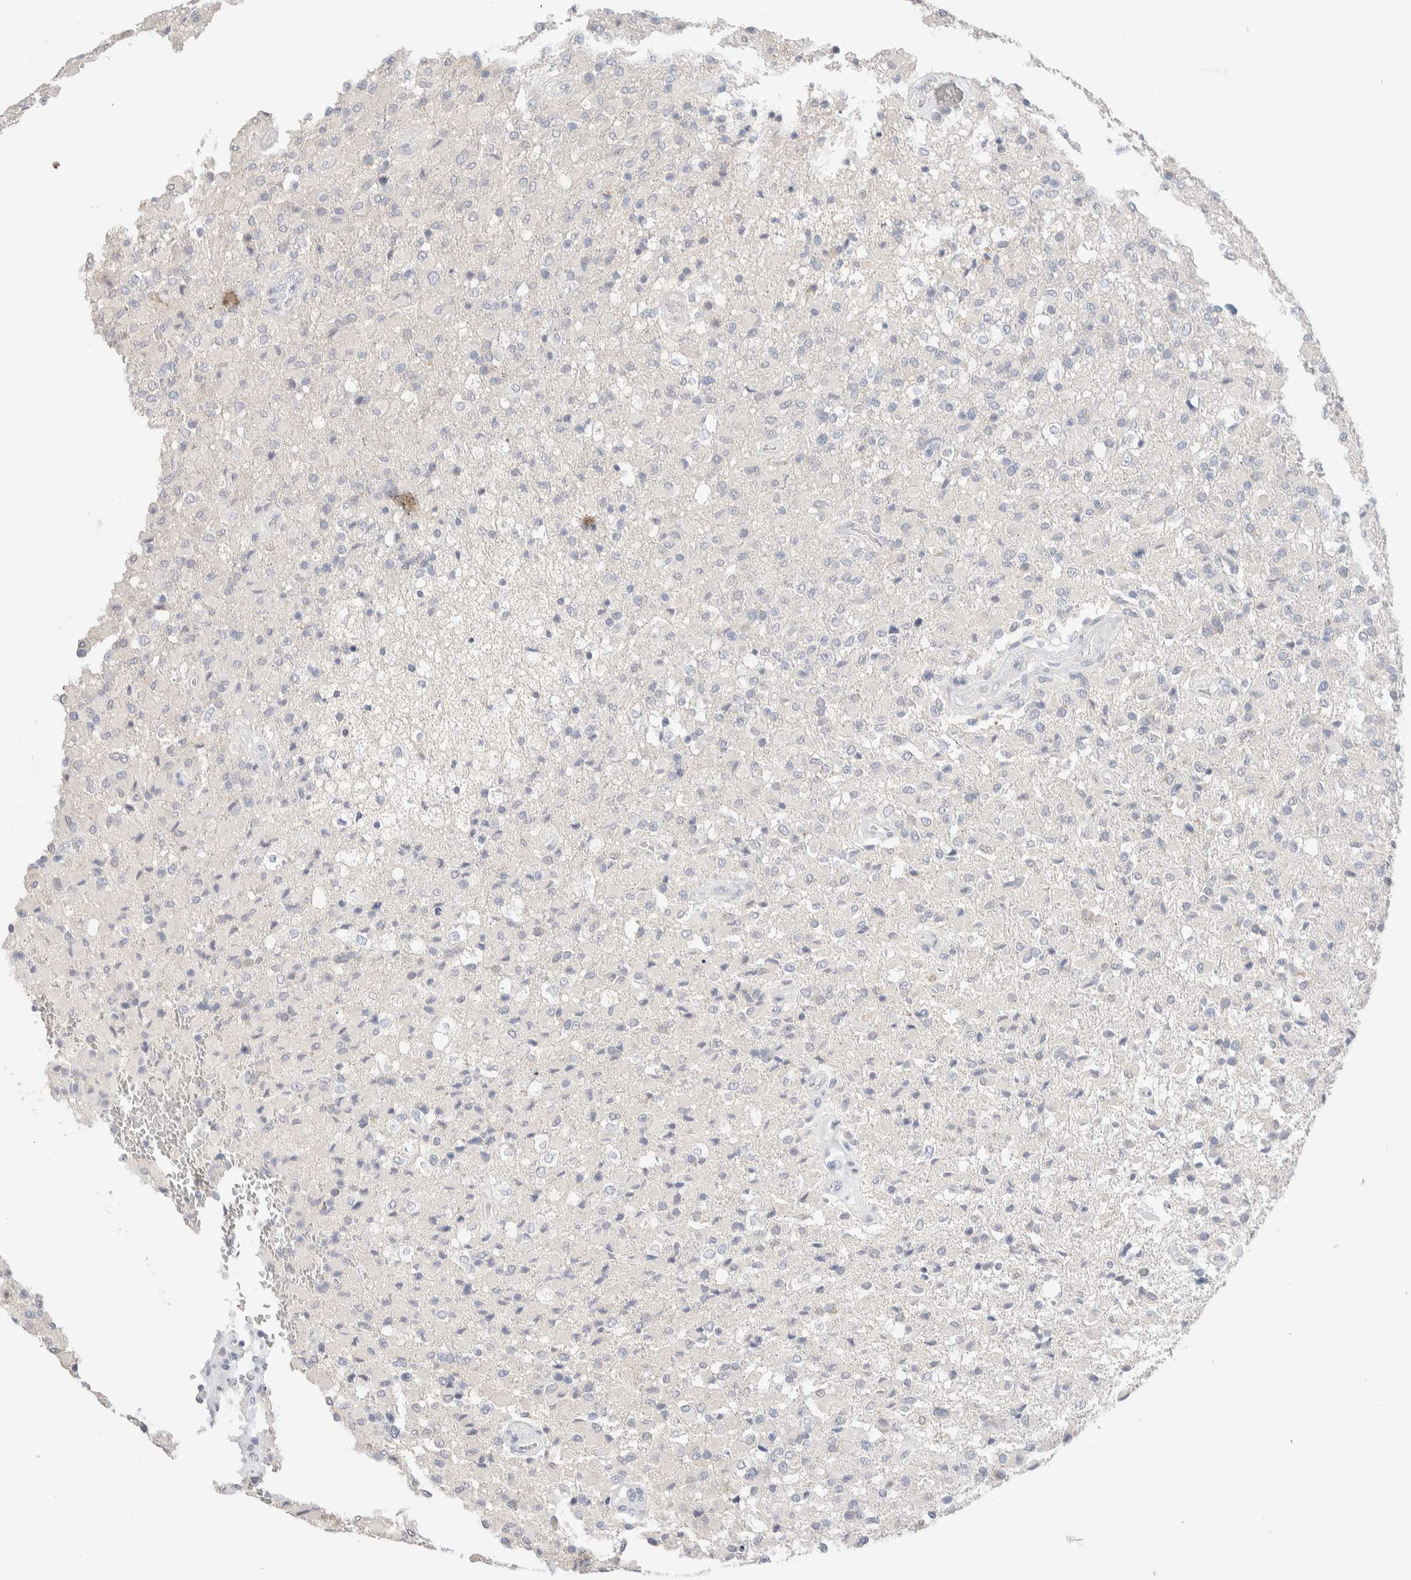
{"staining": {"intensity": "negative", "quantity": "none", "location": "none"}, "tissue": "glioma", "cell_type": "Tumor cells", "image_type": "cancer", "snomed": [{"axis": "morphology", "description": "Glioma, malignant, High grade"}, {"axis": "topography", "description": "Brain"}], "caption": "High magnification brightfield microscopy of glioma stained with DAB (3,3'-diaminobenzidine) (brown) and counterstained with hematoxylin (blue): tumor cells show no significant positivity. (DAB immunohistochemistry with hematoxylin counter stain).", "gene": "RIDA", "patient": {"sex": "male", "age": 71}}